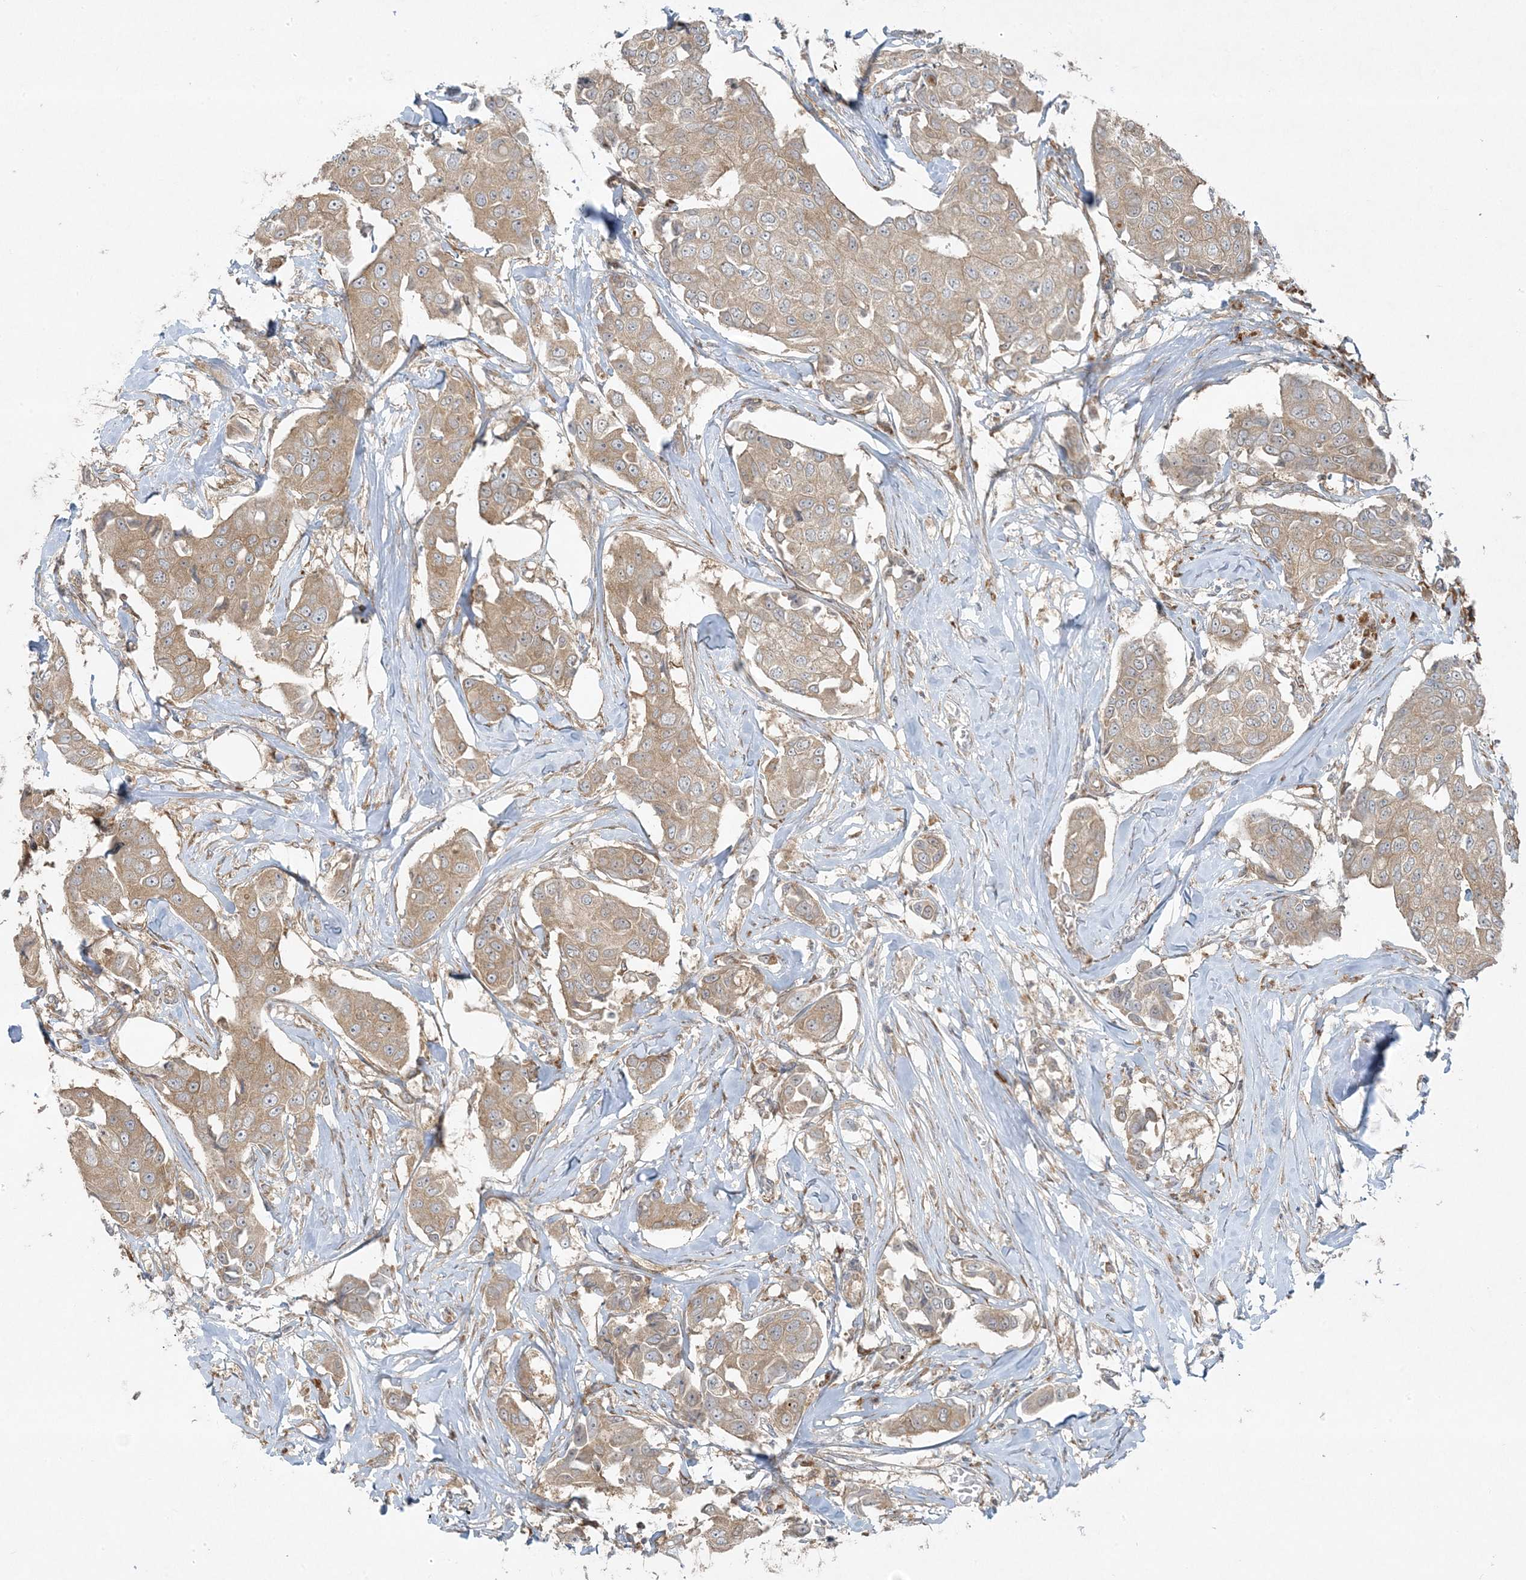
{"staining": {"intensity": "weak", "quantity": ">75%", "location": "cytoplasmic/membranous"}, "tissue": "breast cancer", "cell_type": "Tumor cells", "image_type": "cancer", "snomed": [{"axis": "morphology", "description": "Duct carcinoma"}, {"axis": "topography", "description": "Breast"}], "caption": "A photomicrograph showing weak cytoplasmic/membranous staining in about >75% of tumor cells in breast cancer, as visualized by brown immunohistochemical staining.", "gene": "ZNF263", "patient": {"sex": "female", "age": 80}}